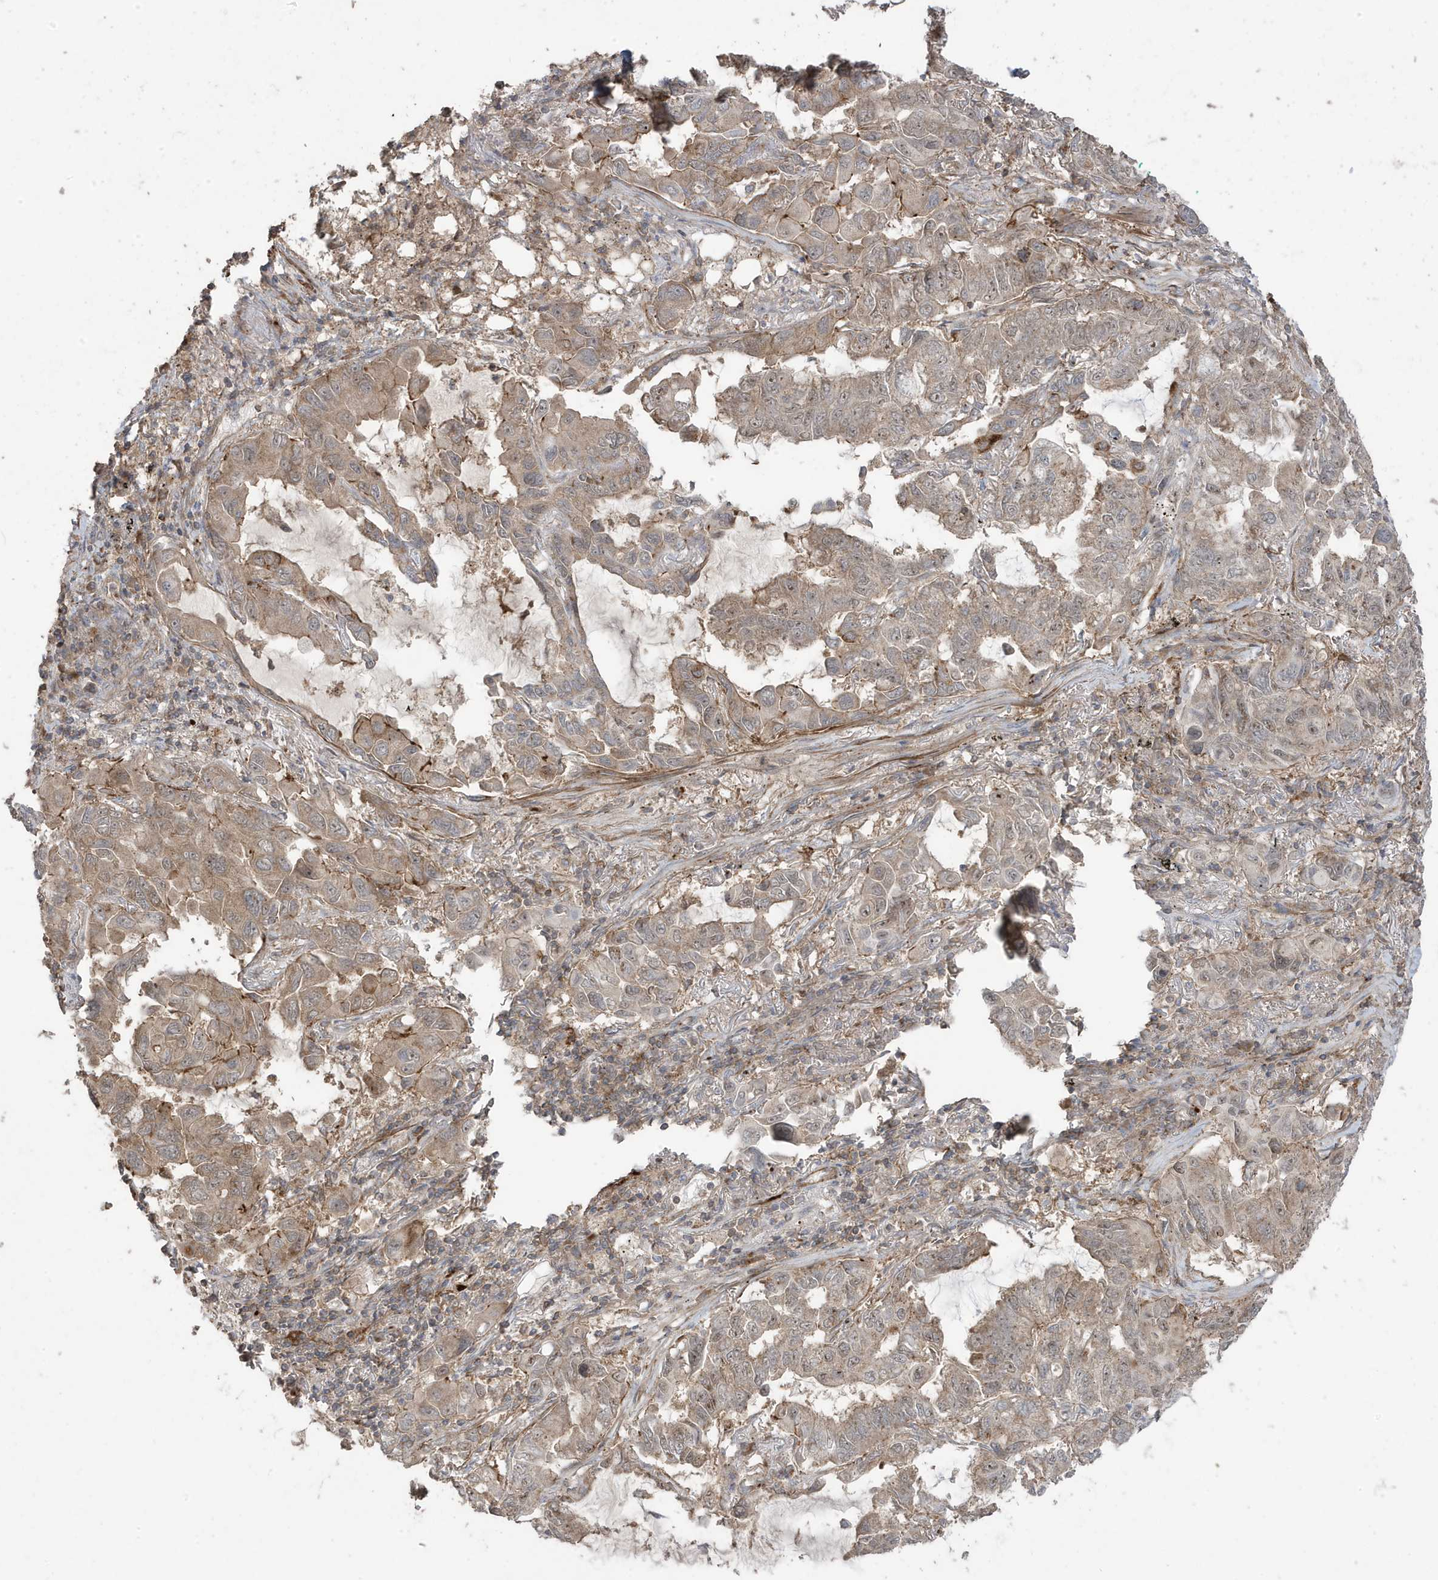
{"staining": {"intensity": "moderate", "quantity": "<25%", "location": "cytoplasmic/membranous"}, "tissue": "lung cancer", "cell_type": "Tumor cells", "image_type": "cancer", "snomed": [{"axis": "morphology", "description": "Adenocarcinoma, NOS"}, {"axis": "topography", "description": "Lung"}], "caption": "Protein expression analysis of lung cancer displays moderate cytoplasmic/membranous staining in about <25% of tumor cells.", "gene": "CETN3", "patient": {"sex": "male", "age": 64}}